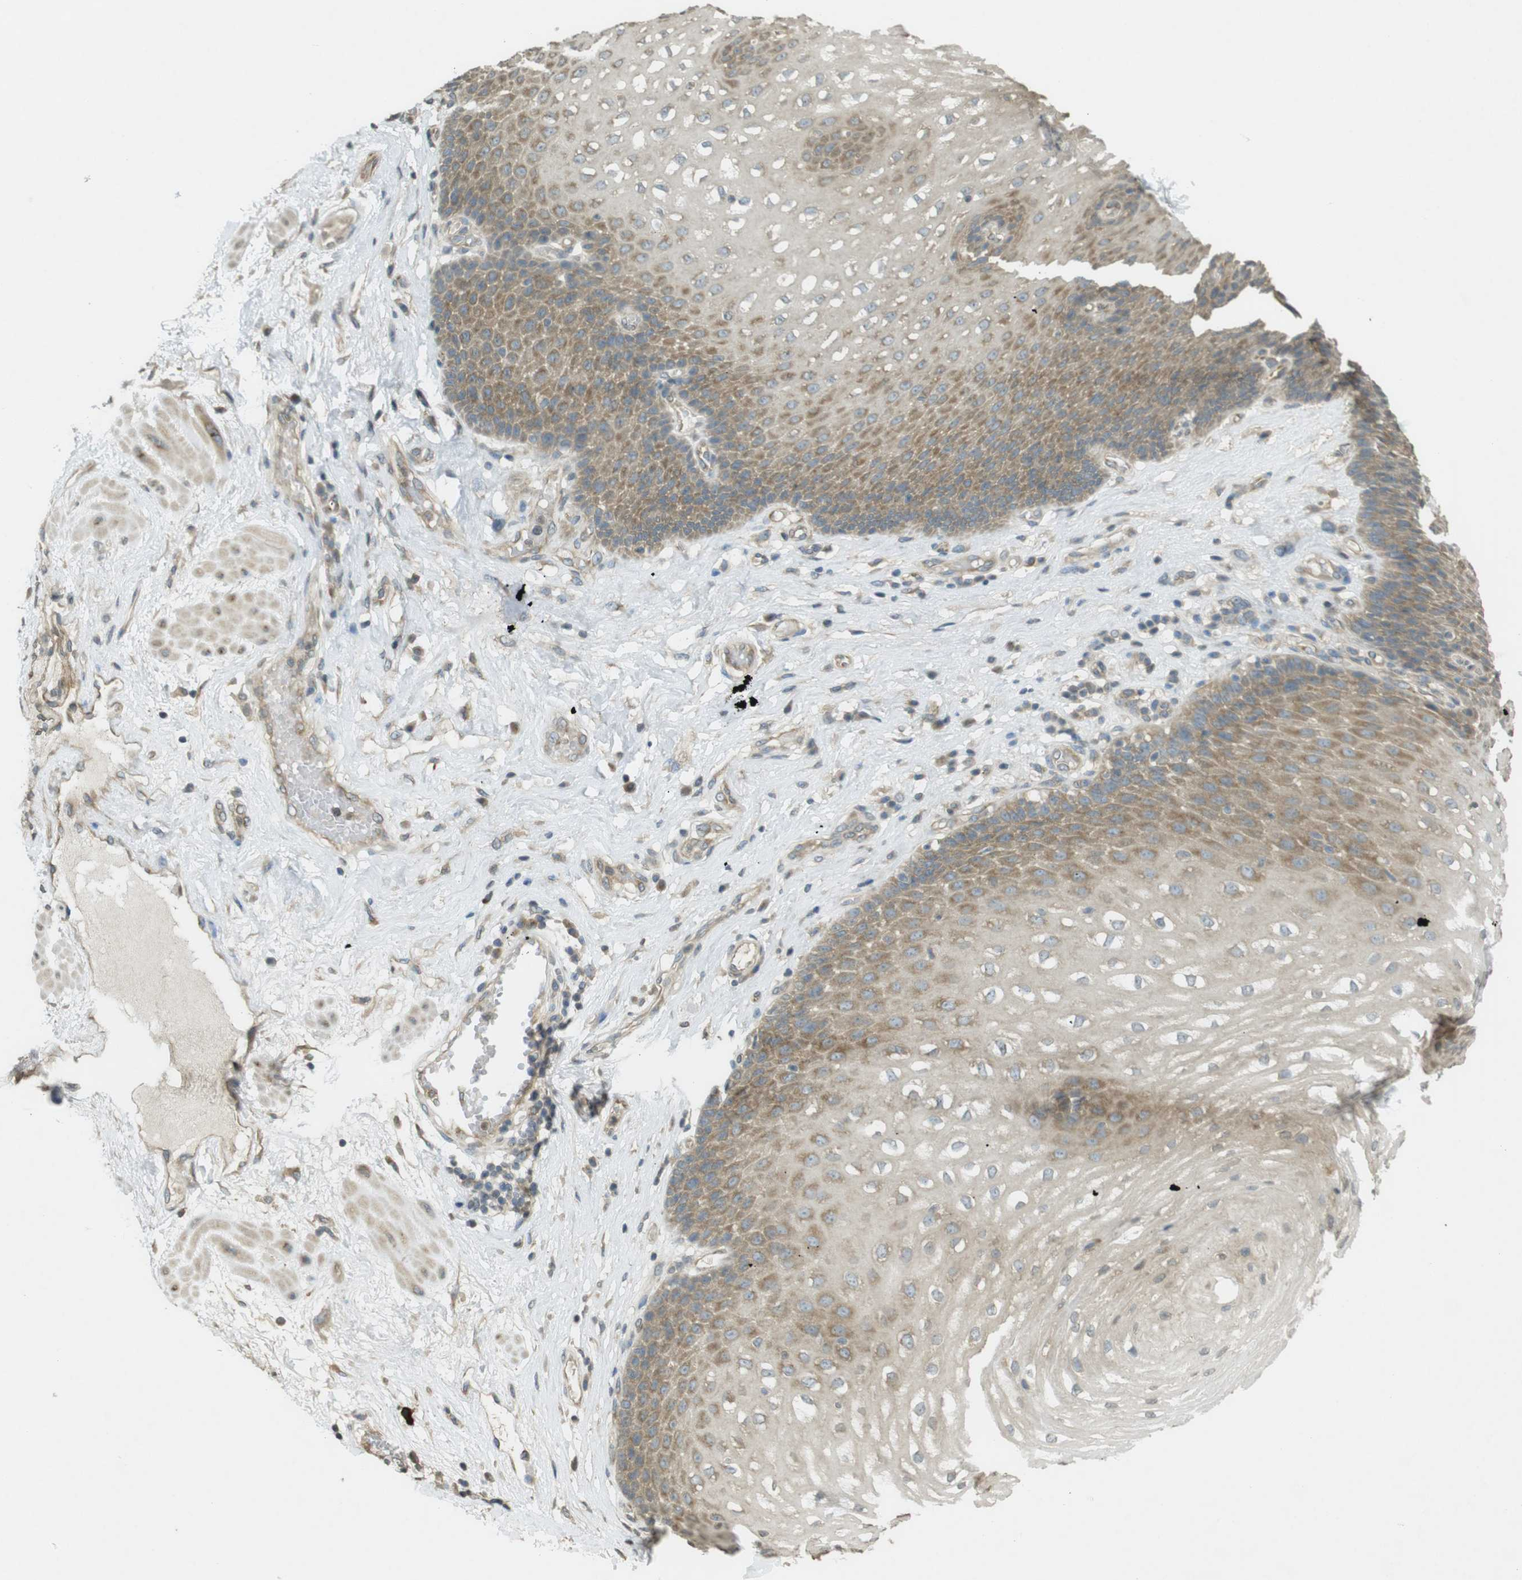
{"staining": {"intensity": "moderate", "quantity": "25%-75%", "location": "cytoplasmic/membranous"}, "tissue": "esophagus", "cell_type": "Squamous epithelial cells", "image_type": "normal", "snomed": [{"axis": "morphology", "description": "Normal tissue, NOS"}, {"axis": "topography", "description": "Esophagus"}], "caption": "An image of esophagus stained for a protein demonstrates moderate cytoplasmic/membranous brown staining in squamous epithelial cells.", "gene": "KIF5B", "patient": {"sex": "male", "age": 48}}